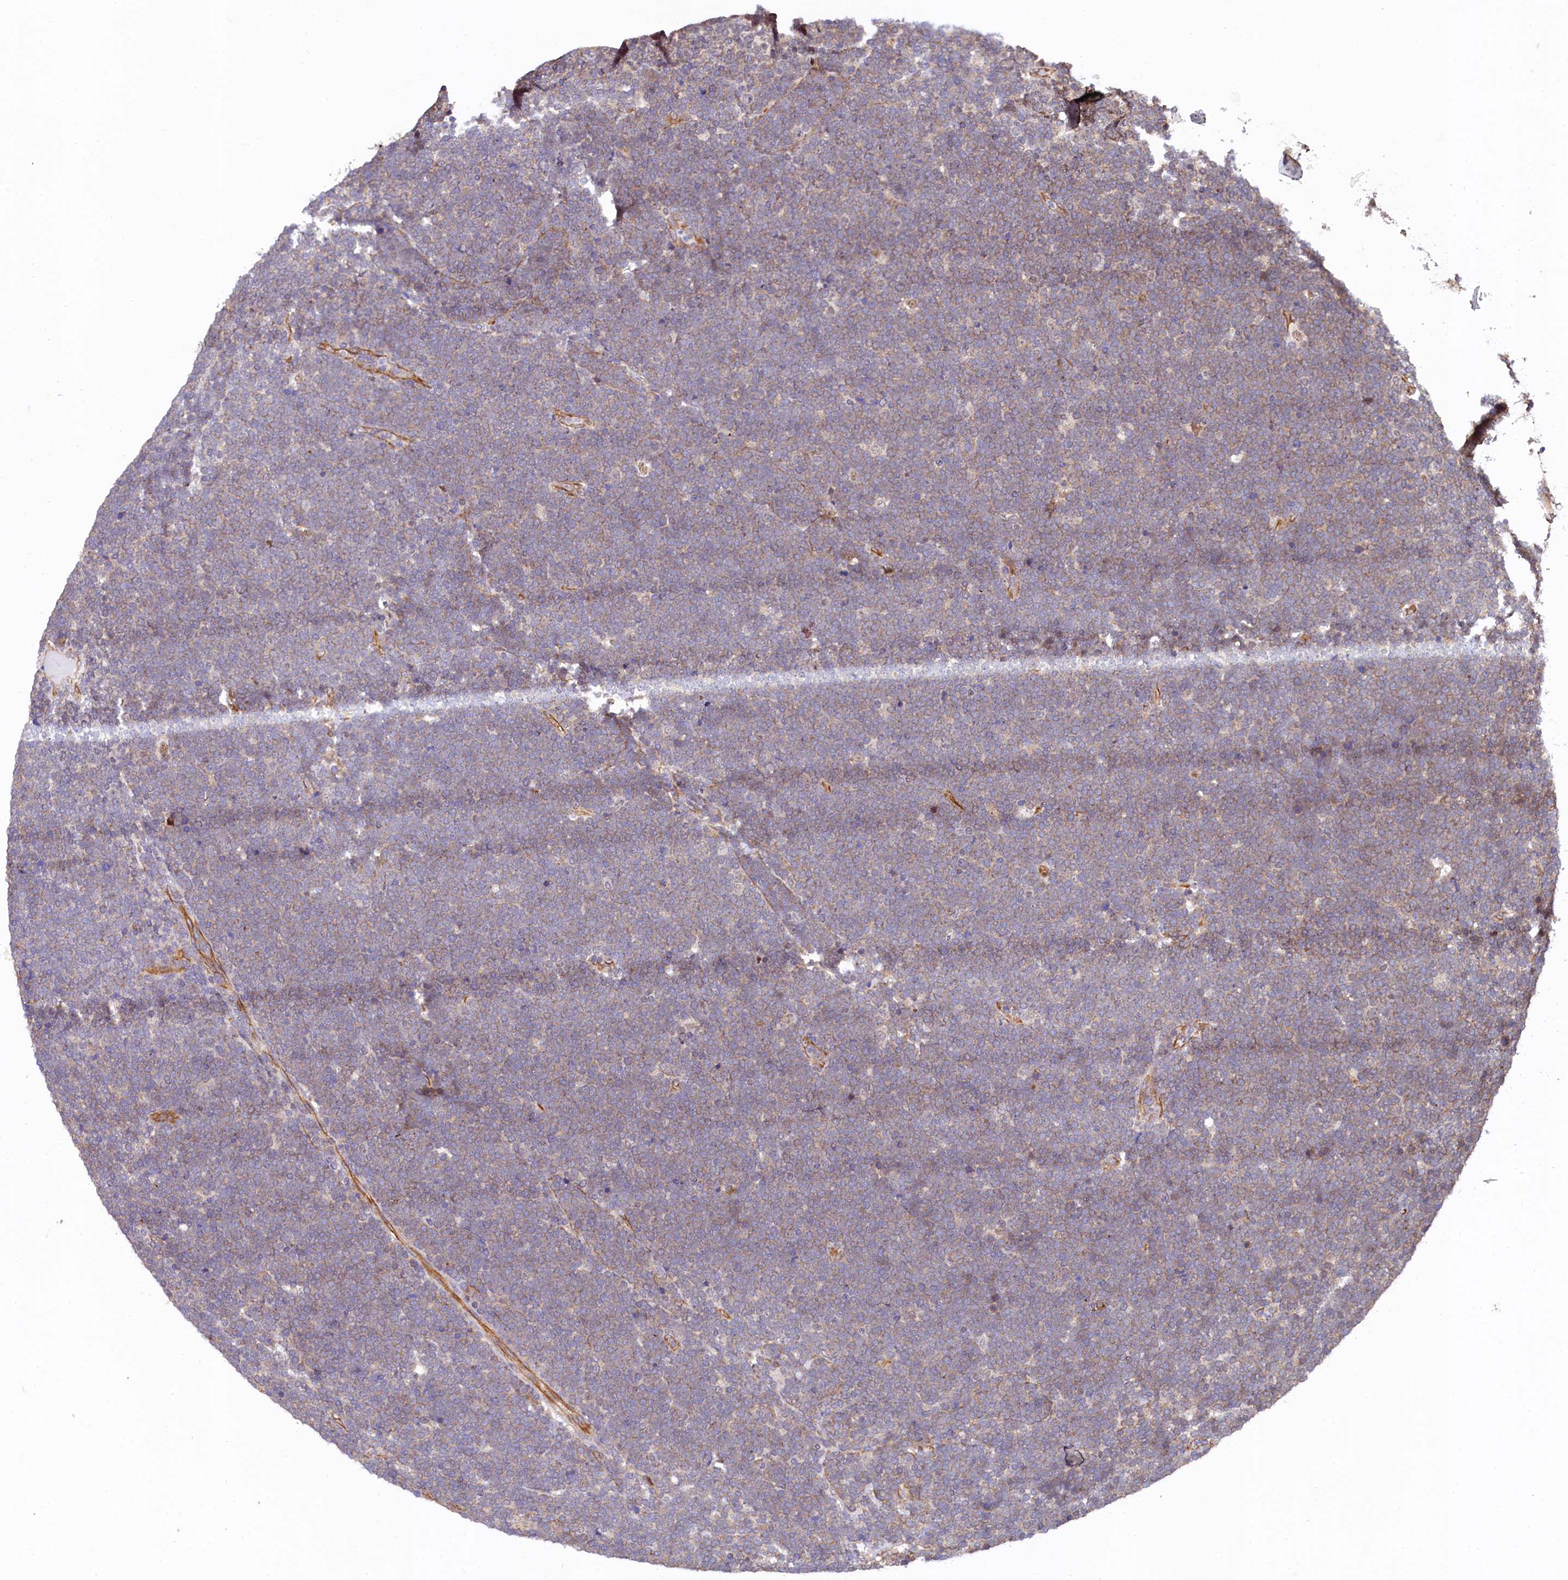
{"staining": {"intensity": "moderate", "quantity": "<25%", "location": "cytoplasmic/membranous"}, "tissue": "lymphoma", "cell_type": "Tumor cells", "image_type": "cancer", "snomed": [{"axis": "morphology", "description": "Malignant lymphoma, non-Hodgkin's type, High grade"}, {"axis": "topography", "description": "Lymph node"}], "caption": "Immunohistochemical staining of human high-grade malignant lymphoma, non-Hodgkin's type displays low levels of moderate cytoplasmic/membranous staining in approximately <25% of tumor cells. The protein of interest is stained brown, and the nuclei are stained in blue (DAB IHC with brightfield microscopy, high magnification).", "gene": "ARL14EP", "patient": {"sex": "male", "age": 13}}